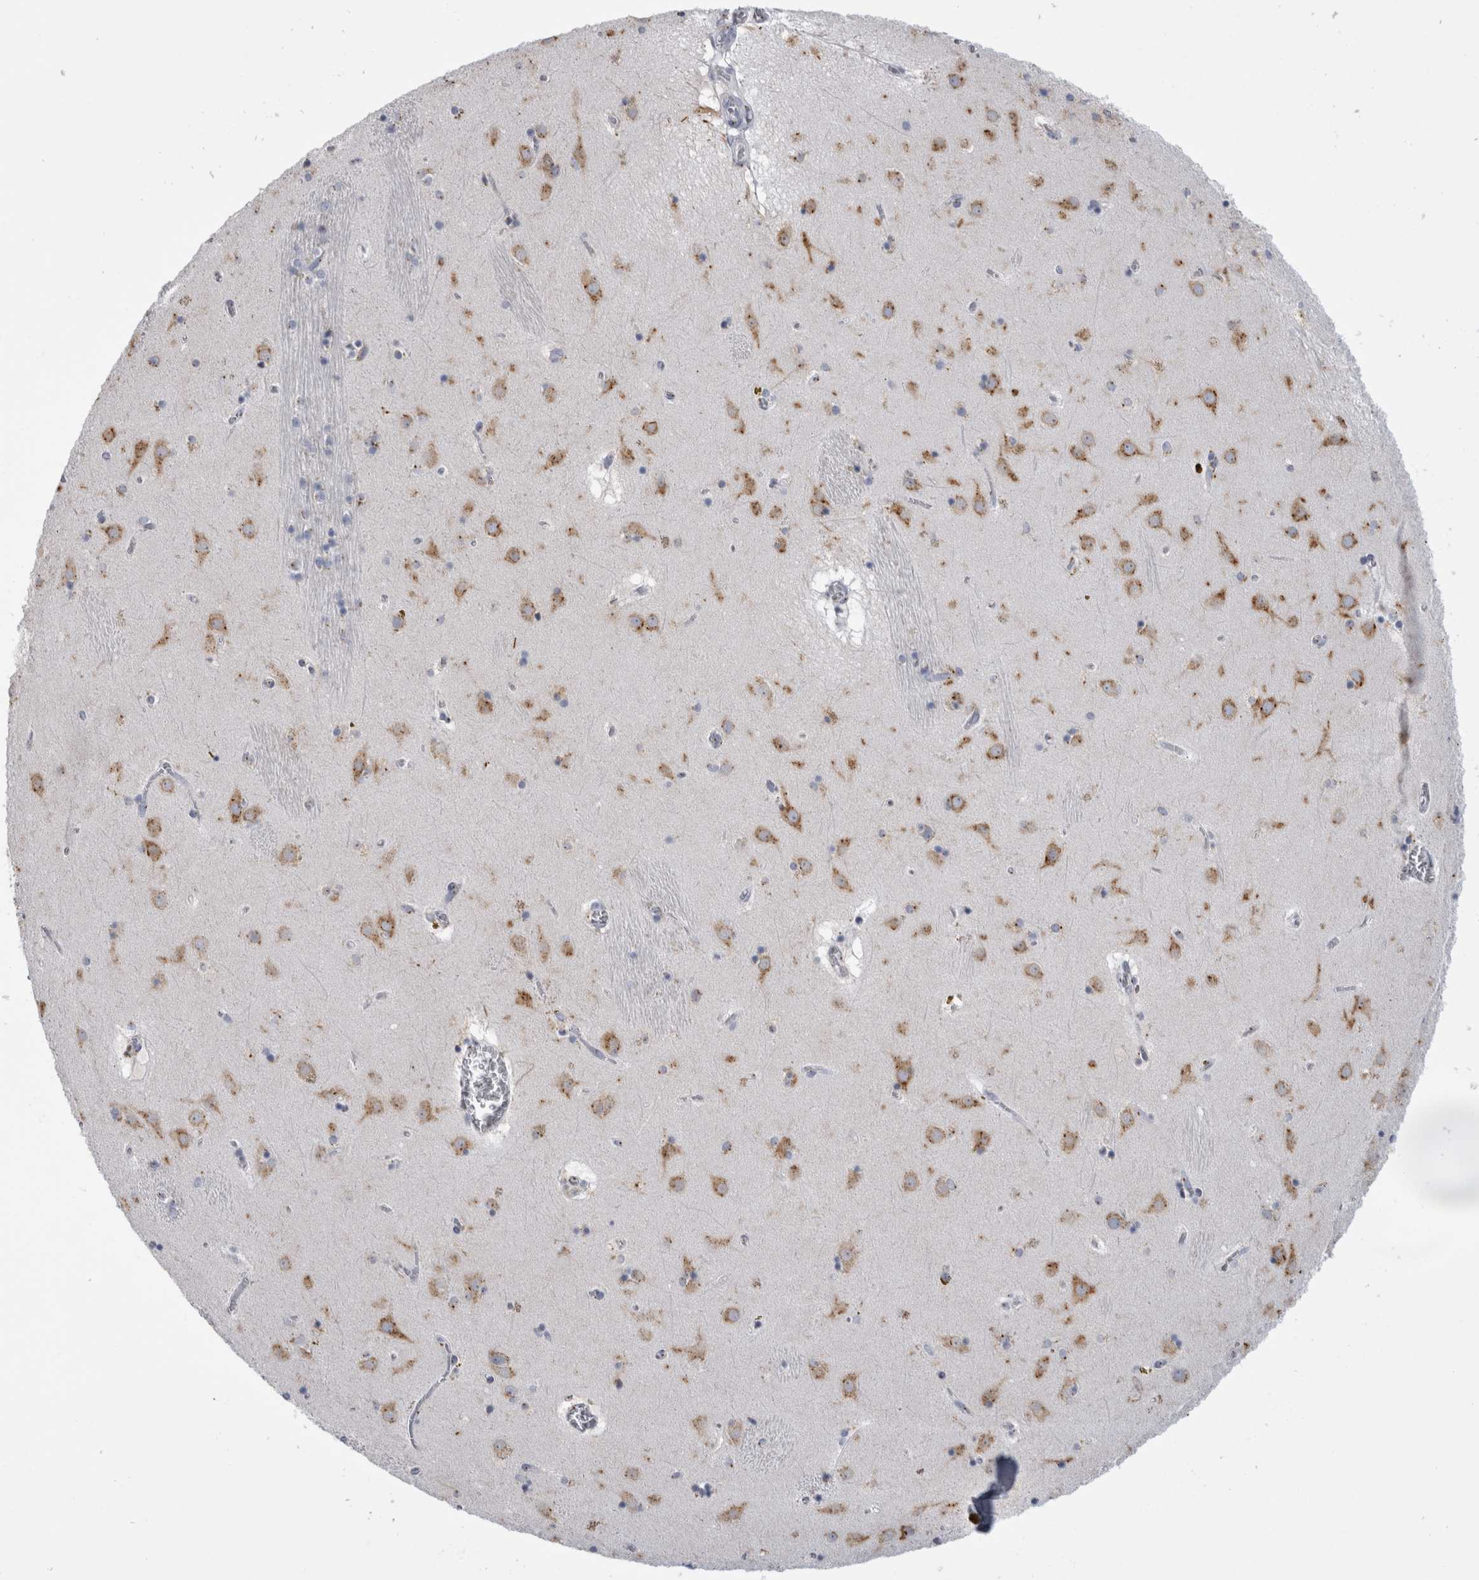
{"staining": {"intensity": "moderate", "quantity": "<25%", "location": "cytoplasmic/membranous"}, "tissue": "caudate", "cell_type": "Glial cells", "image_type": "normal", "snomed": [{"axis": "morphology", "description": "Normal tissue, NOS"}, {"axis": "topography", "description": "Lateral ventricle wall"}], "caption": "Immunohistochemical staining of normal human caudate displays low levels of moderate cytoplasmic/membranous staining in about <25% of glial cells.", "gene": "AKAP9", "patient": {"sex": "male", "age": 70}}